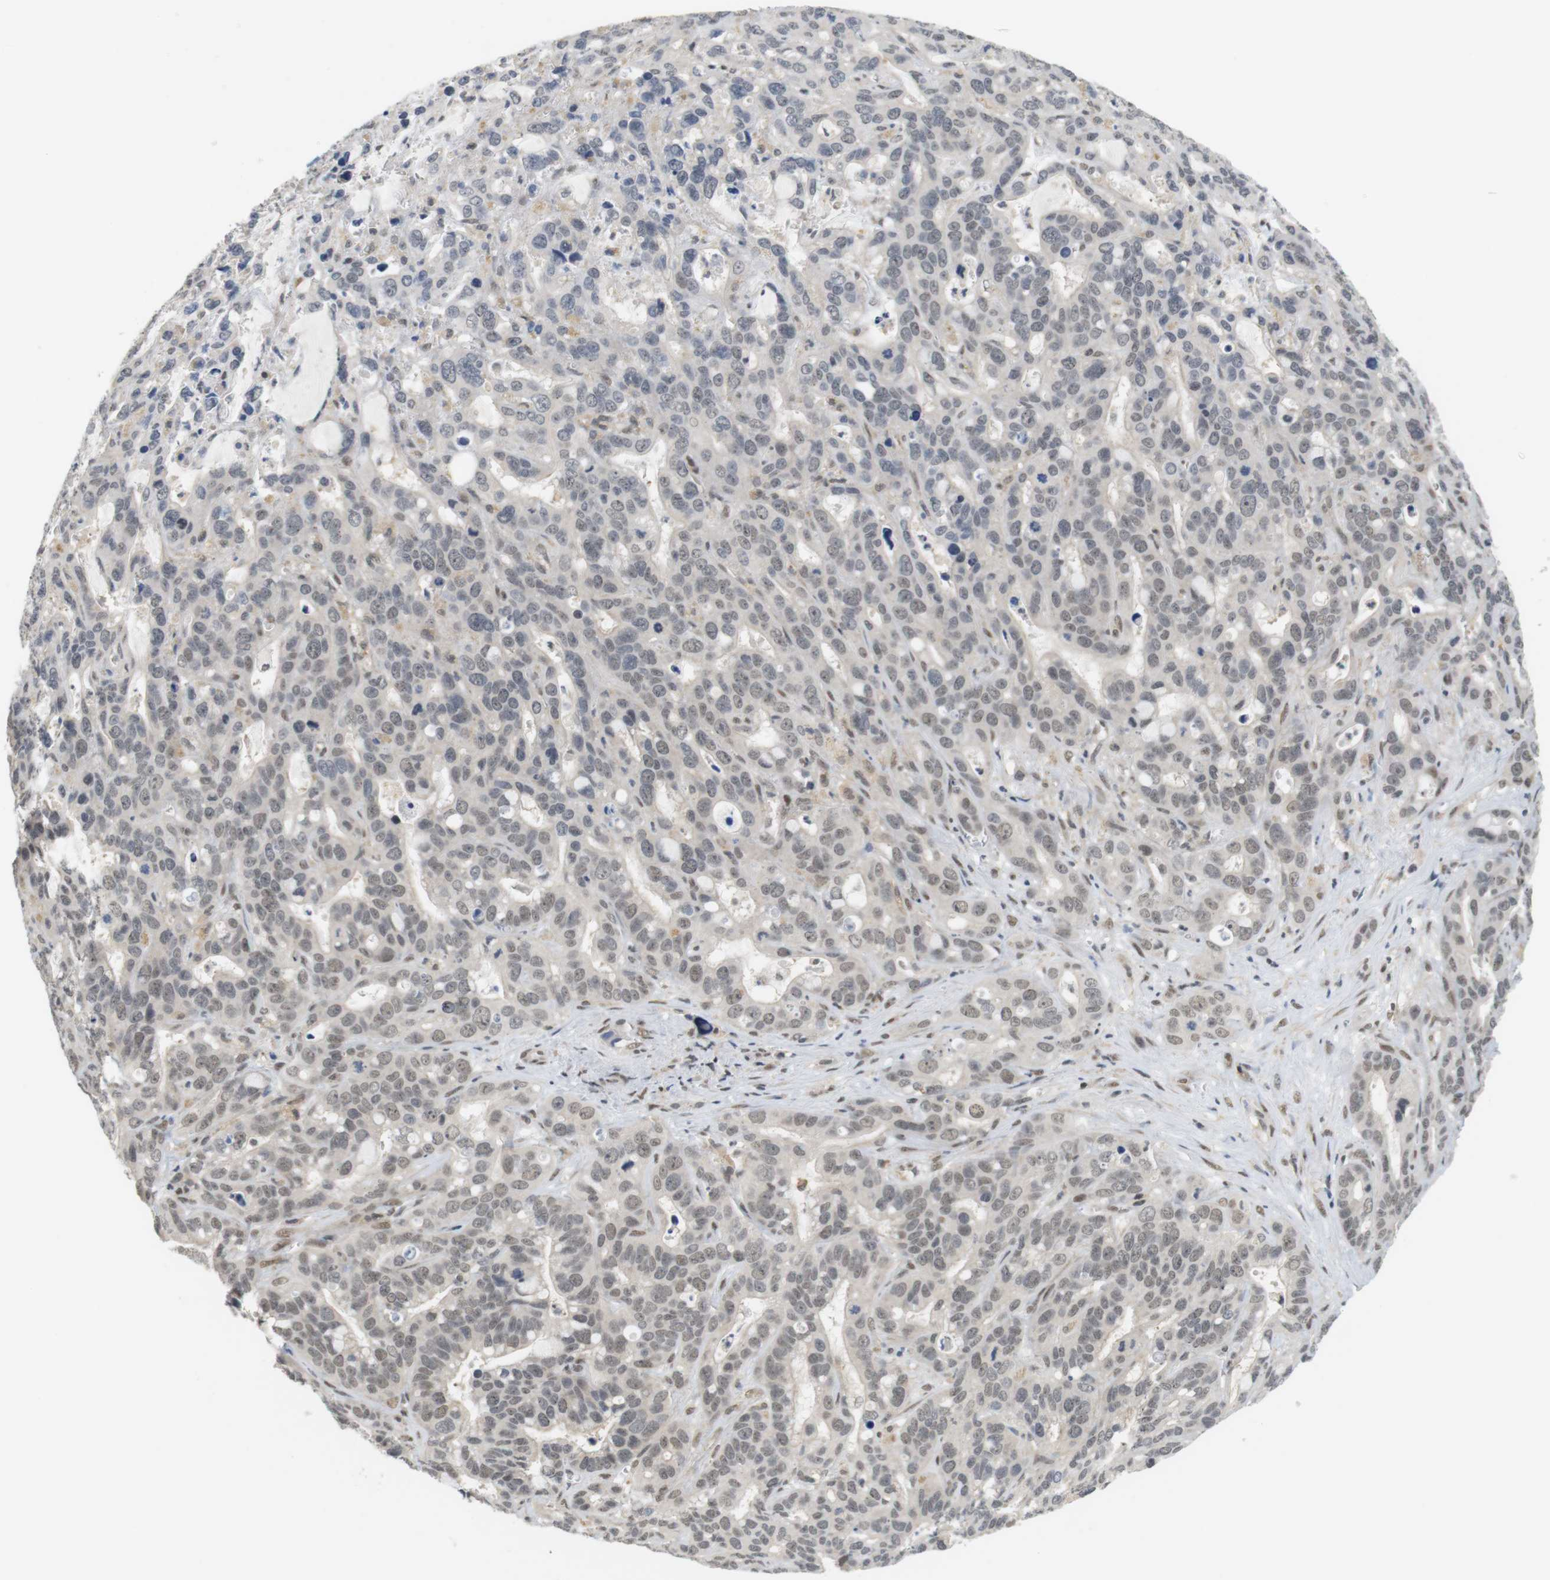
{"staining": {"intensity": "weak", "quantity": "25%-75%", "location": "nuclear"}, "tissue": "liver cancer", "cell_type": "Tumor cells", "image_type": "cancer", "snomed": [{"axis": "morphology", "description": "Cholangiocarcinoma"}, {"axis": "topography", "description": "Liver"}], "caption": "An image of liver cancer (cholangiocarcinoma) stained for a protein exhibits weak nuclear brown staining in tumor cells.", "gene": "BRD4", "patient": {"sex": "female", "age": 65}}